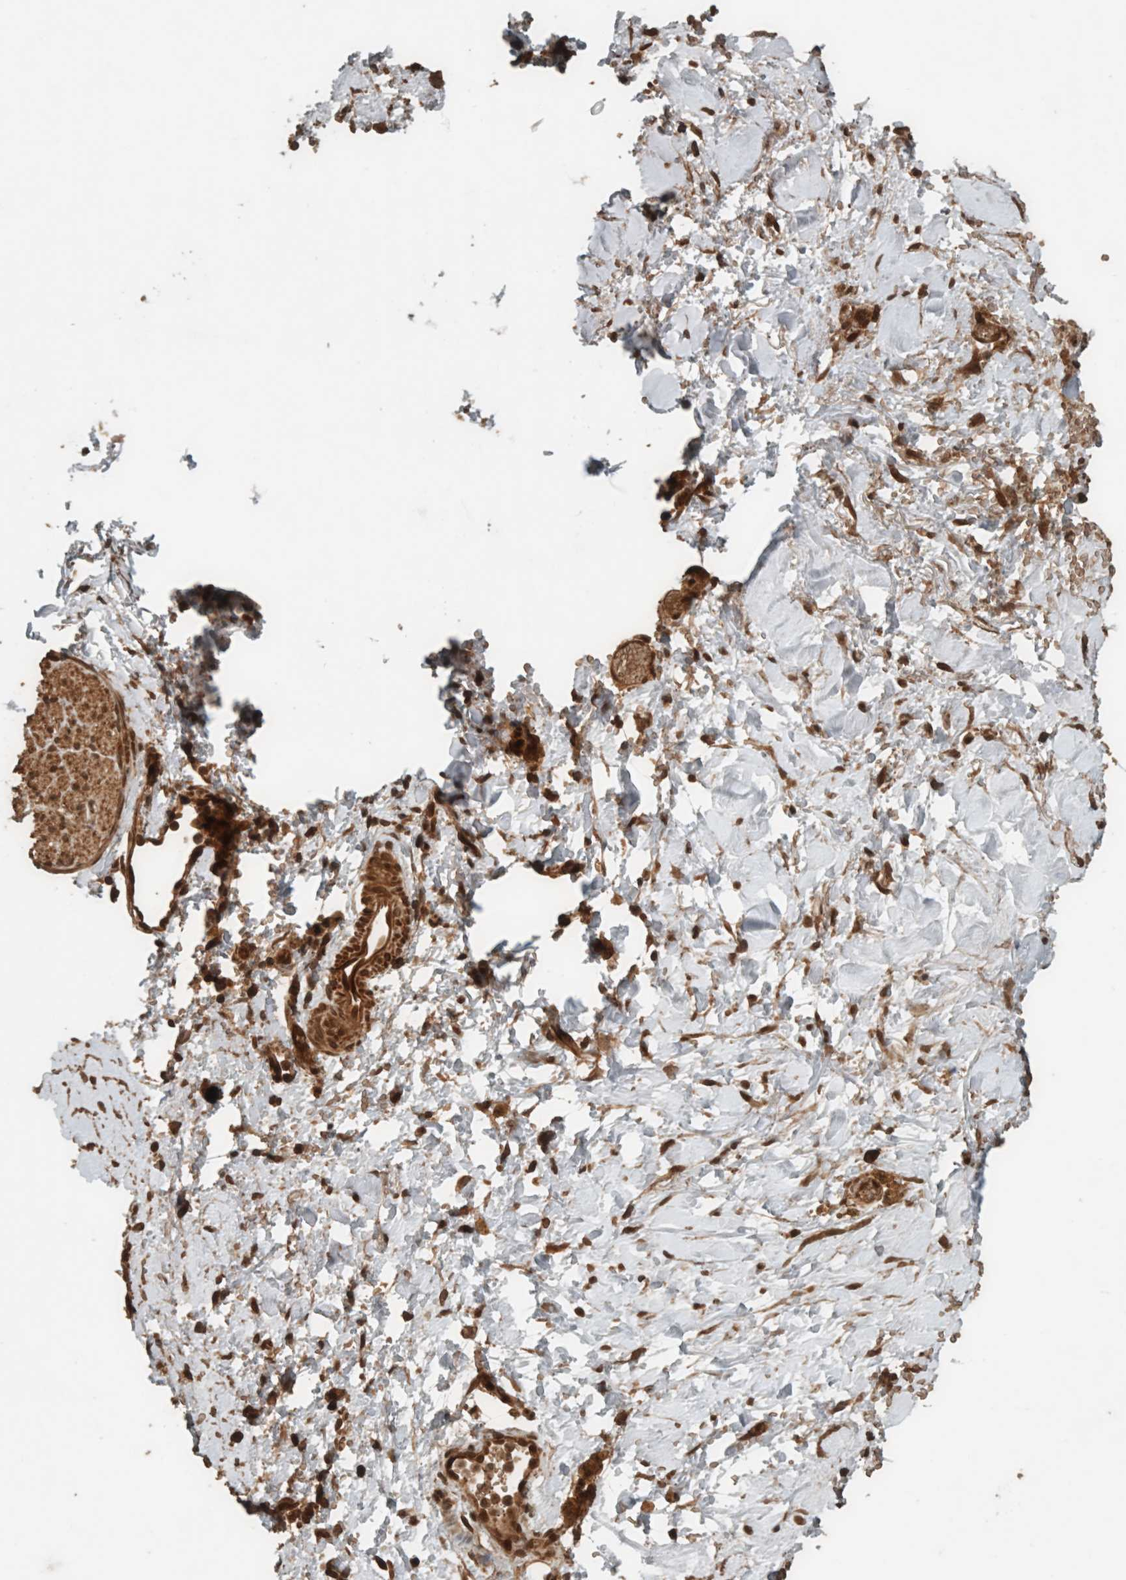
{"staining": {"intensity": "strong", "quantity": ">75%", "location": "cytoplasmic/membranous,nuclear"}, "tissue": "adipose tissue", "cell_type": "Adipocytes", "image_type": "normal", "snomed": [{"axis": "morphology", "description": "Normal tissue, NOS"}, {"axis": "topography", "description": "Kidney"}, {"axis": "topography", "description": "Peripheral nerve tissue"}], "caption": "About >75% of adipocytes in normal adipose tissue display strong cytoplasmic/membranous,nuclear protein staining as visualized by brown immunohistochemical staining.", "gene": "CNTROB", "patient": {"sex": "male", "age": 7}}